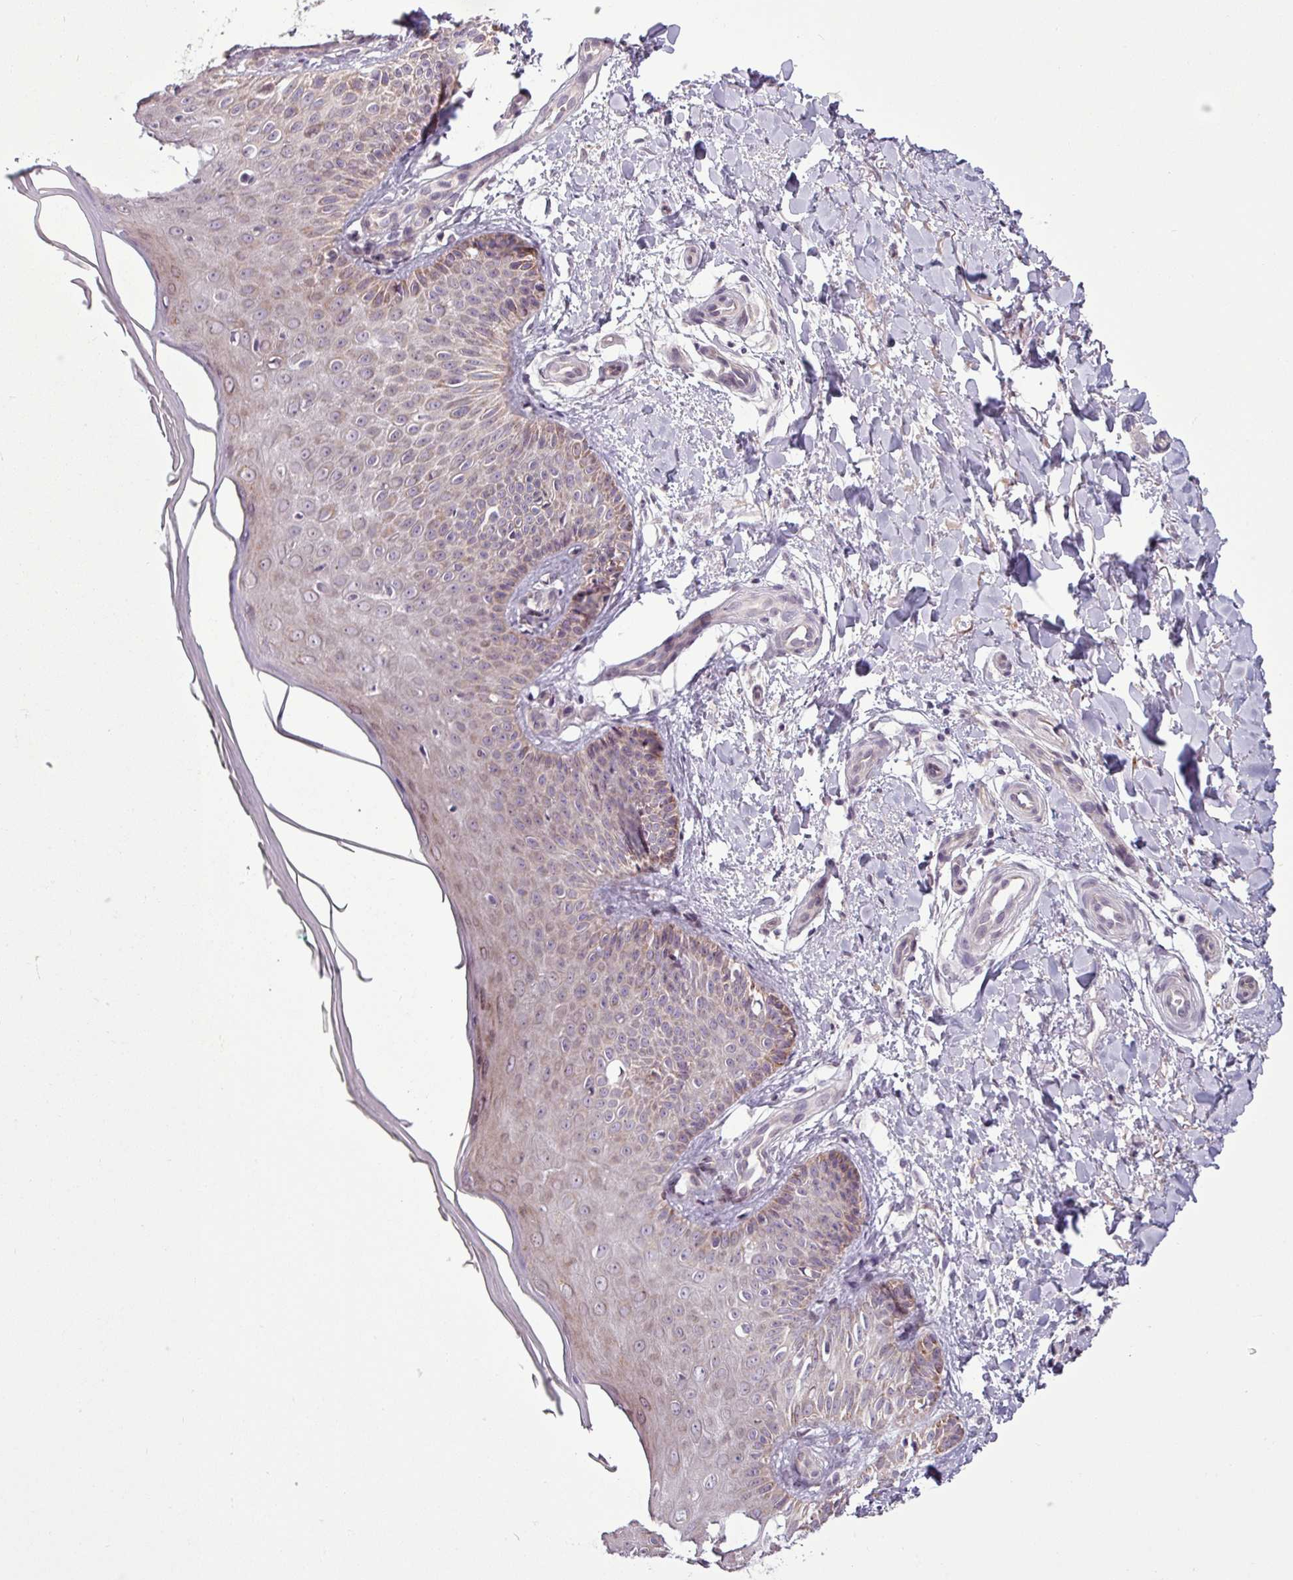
{"staining": {"intensity": "negative", "quantity": "none", "location": "none"}, "tissue": "skin", "cell_type": "Fibroblasts", "image_type": "normal", "snomed": [{"axis": "morphology", "description": "Normal tissue, NOS"}, {"axis": "topography", "description": "Skin"}], "caption": "IHC of normal human skin shows no positivity in fibroblasts.", "gene": "GPT2", "patient": {"sex": "male", "age": 81}}